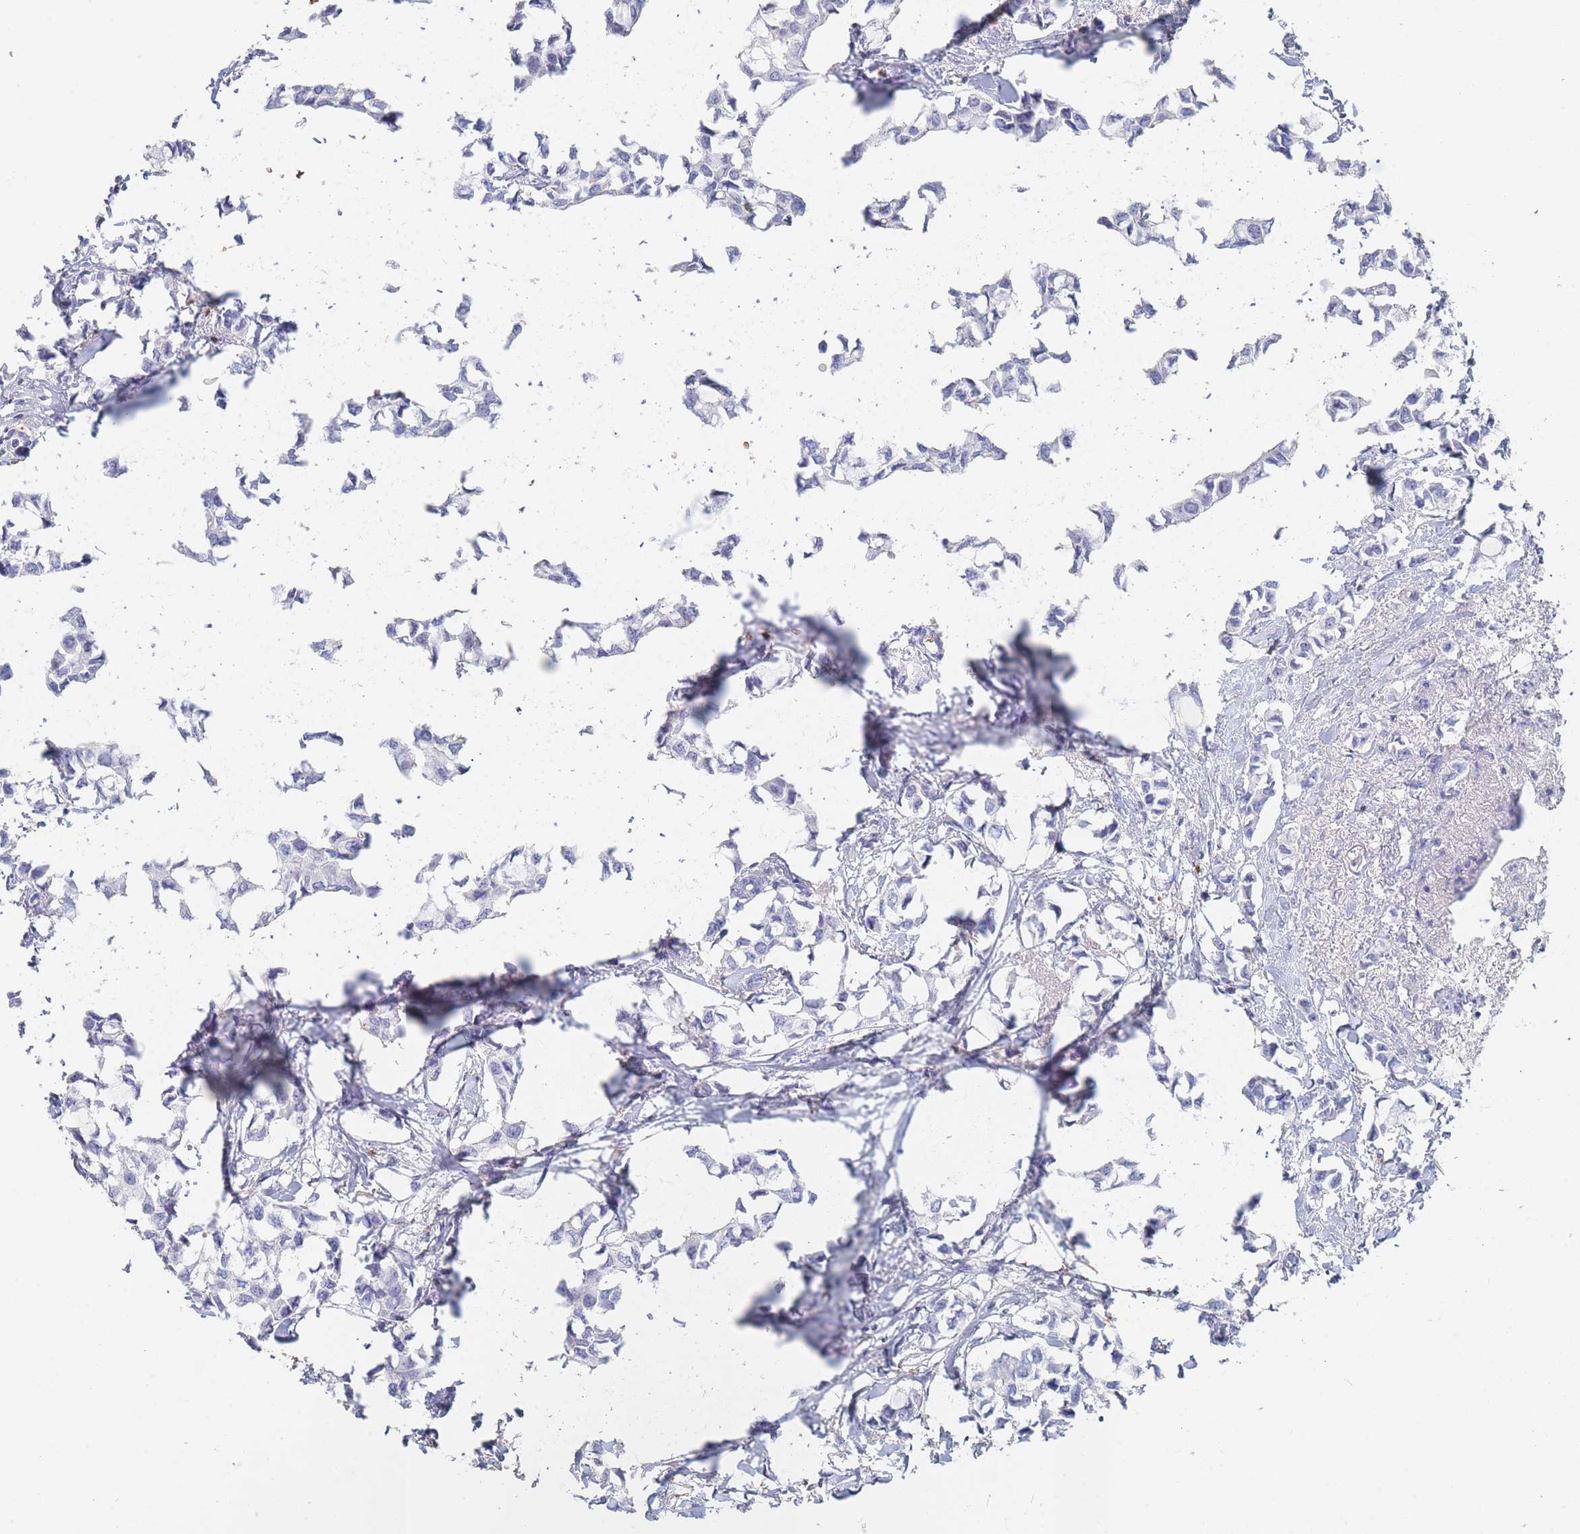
{"staining": {"intensity": "negative", "quantity": "none", "location": "none"}, "tissue": "breast cancer", "cell_type": "Tumor cells", "image_type": "cancer", "snomed": [{"axis": "morphology", "description": "Duct carcinoma"}, {"axis": "topography", "description": "Breast"}], "caption": "Immunohistochemistry (IHC) histopathology image of human breast intraductal carcinoma stained for a protein (brown), which exhibits no expression in tumor cells.", "gene": "SLC2A1", "patient": {"sex": "female", "age": 73}}